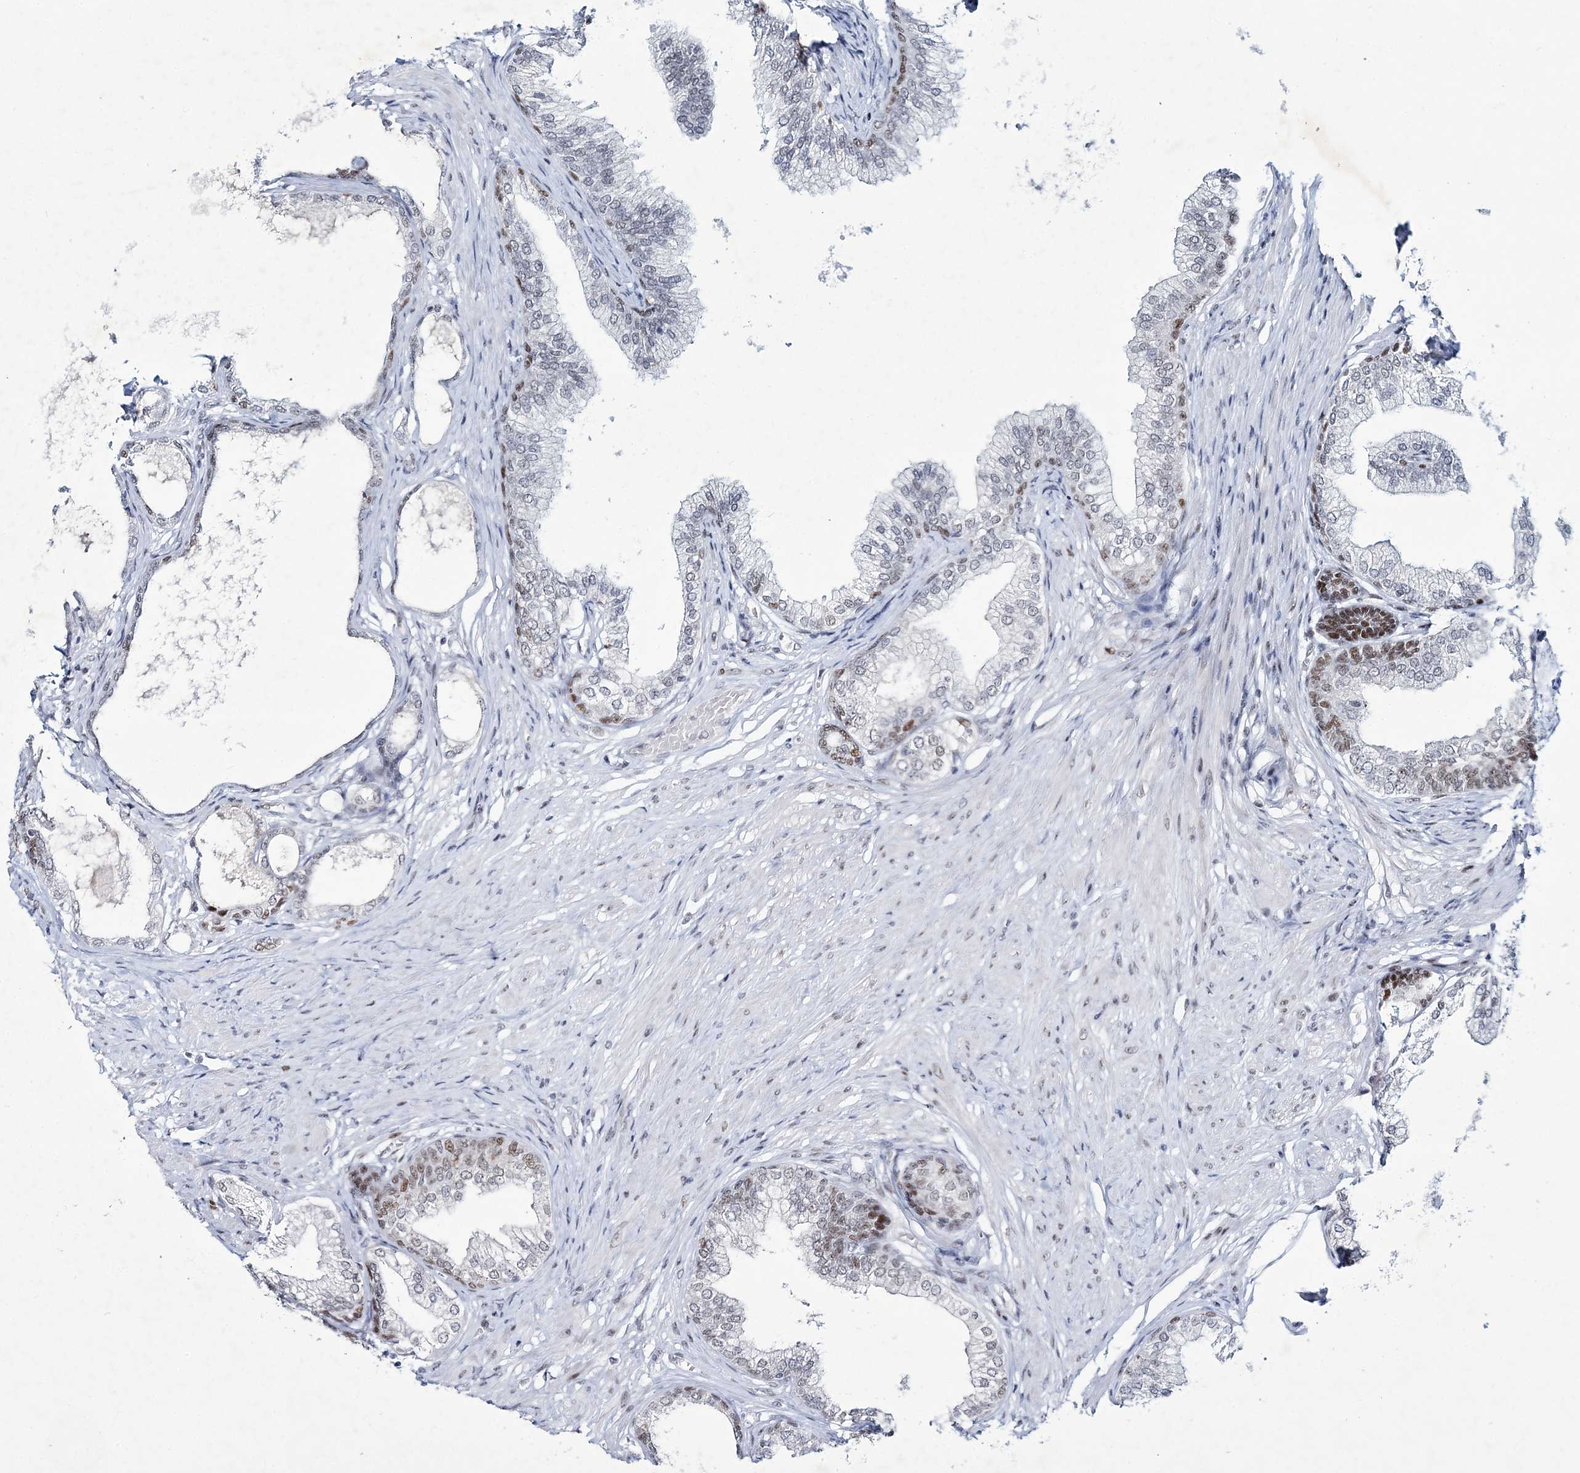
{"staining": {"intensity": "moderate", "quantity": "<25%", "location": "nuclear"}, "tissue": "prostate", "cell_type": "Glandular cells", "image_type": "normal", "snomed": [{"axis": "morphology", "description": "Normal tissue, NOS"}, {"axis": "morphology", "description": "Urothelial carcinoma, Low grade"}, {"axis": "topography", "description": "Urinary bladder"}, {"axis": "topography", "description": "Prostate"}], "caption": "Normal prostate exhibits moderate nuclear staining in about <25% of glandular cells, visualized by immunohistochemistry.", "gene": "LRRFIP2", "patient": {"sex": "male", "age": 60}}